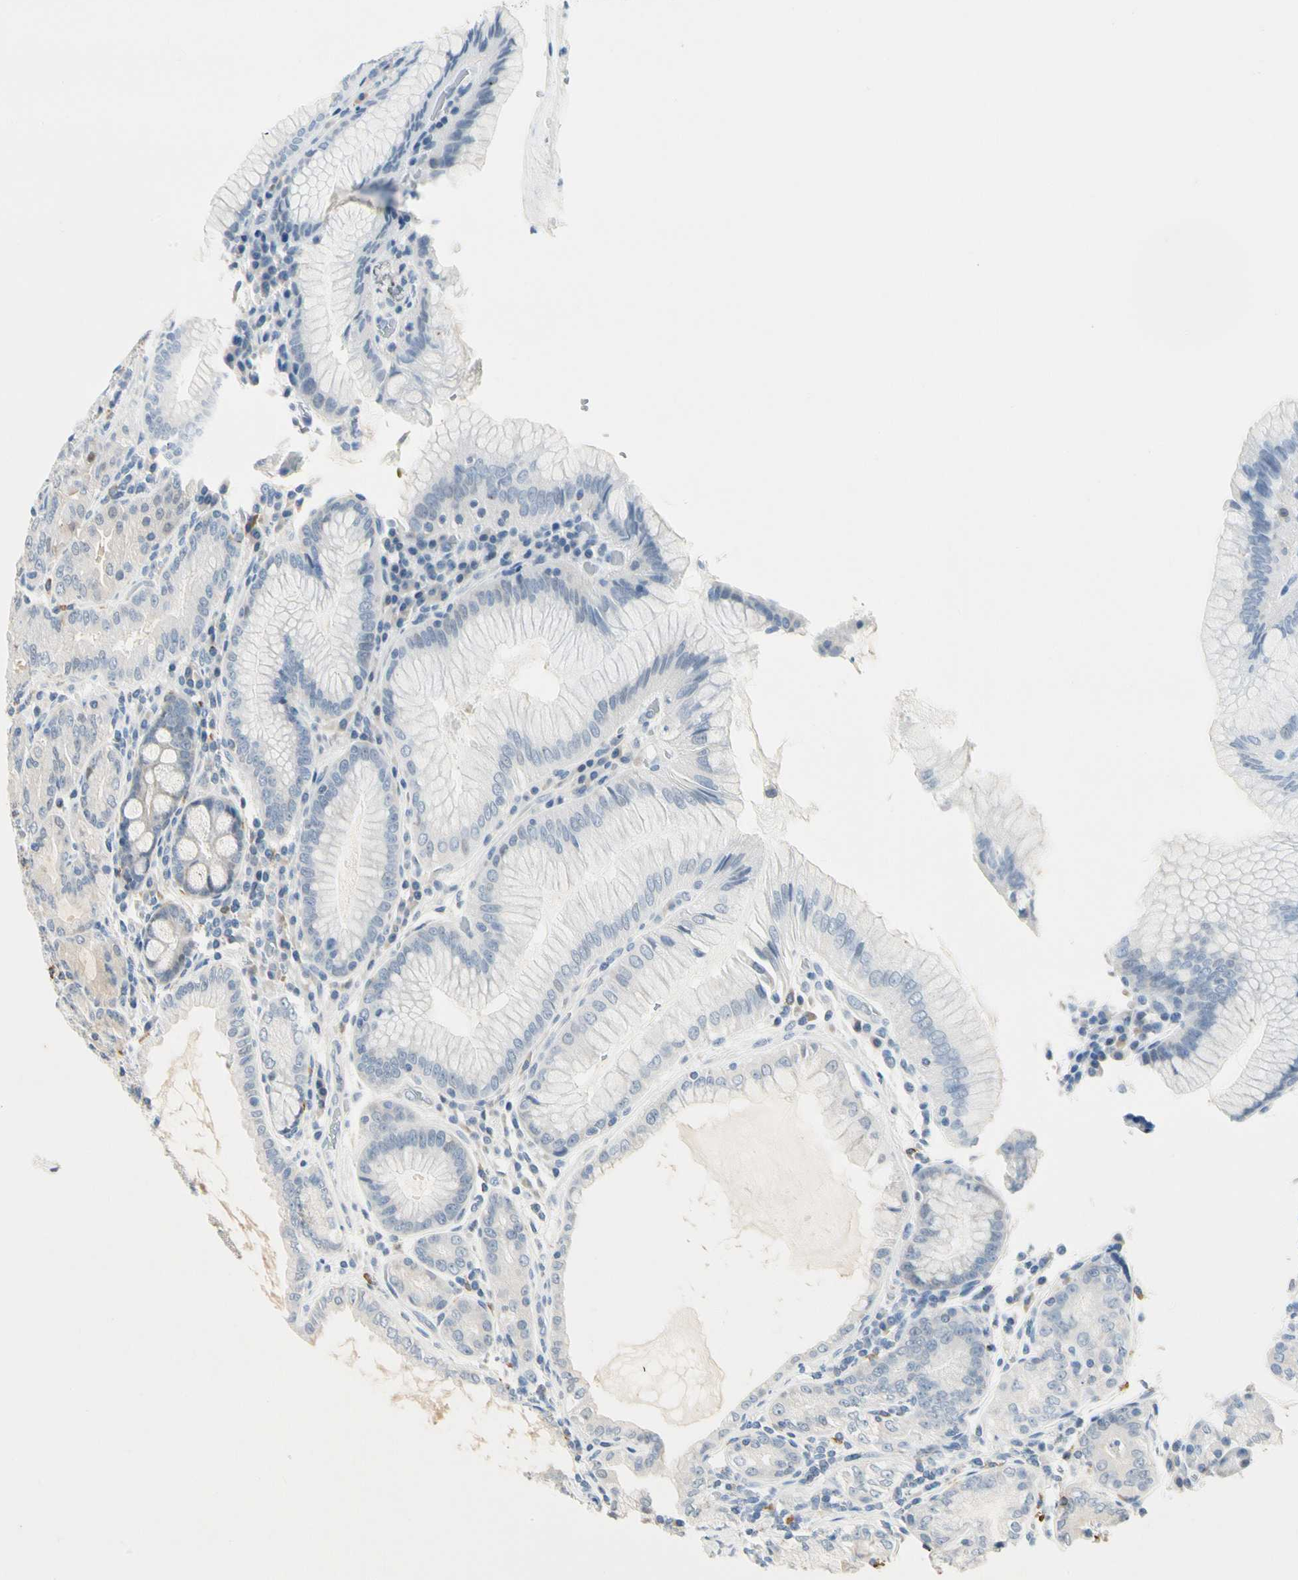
{"staining": {"intensity": "negative", "quantity": "none", "location": "none"}, "tissue": "stomach", "cell_type": "Glandular cells", "image_type": "normal", "snomed": [{"axis": "morphology", "description": "Normal tissue, NOS"}, {"axis": "topography", "description": "Stomach, lower"}], "caption": "IHC of benign stomach reveals no expression in glandular cells. Nuclei are stained in blue.", "gene": "EVC", "patient": {"sex": "female", "age": 76}}